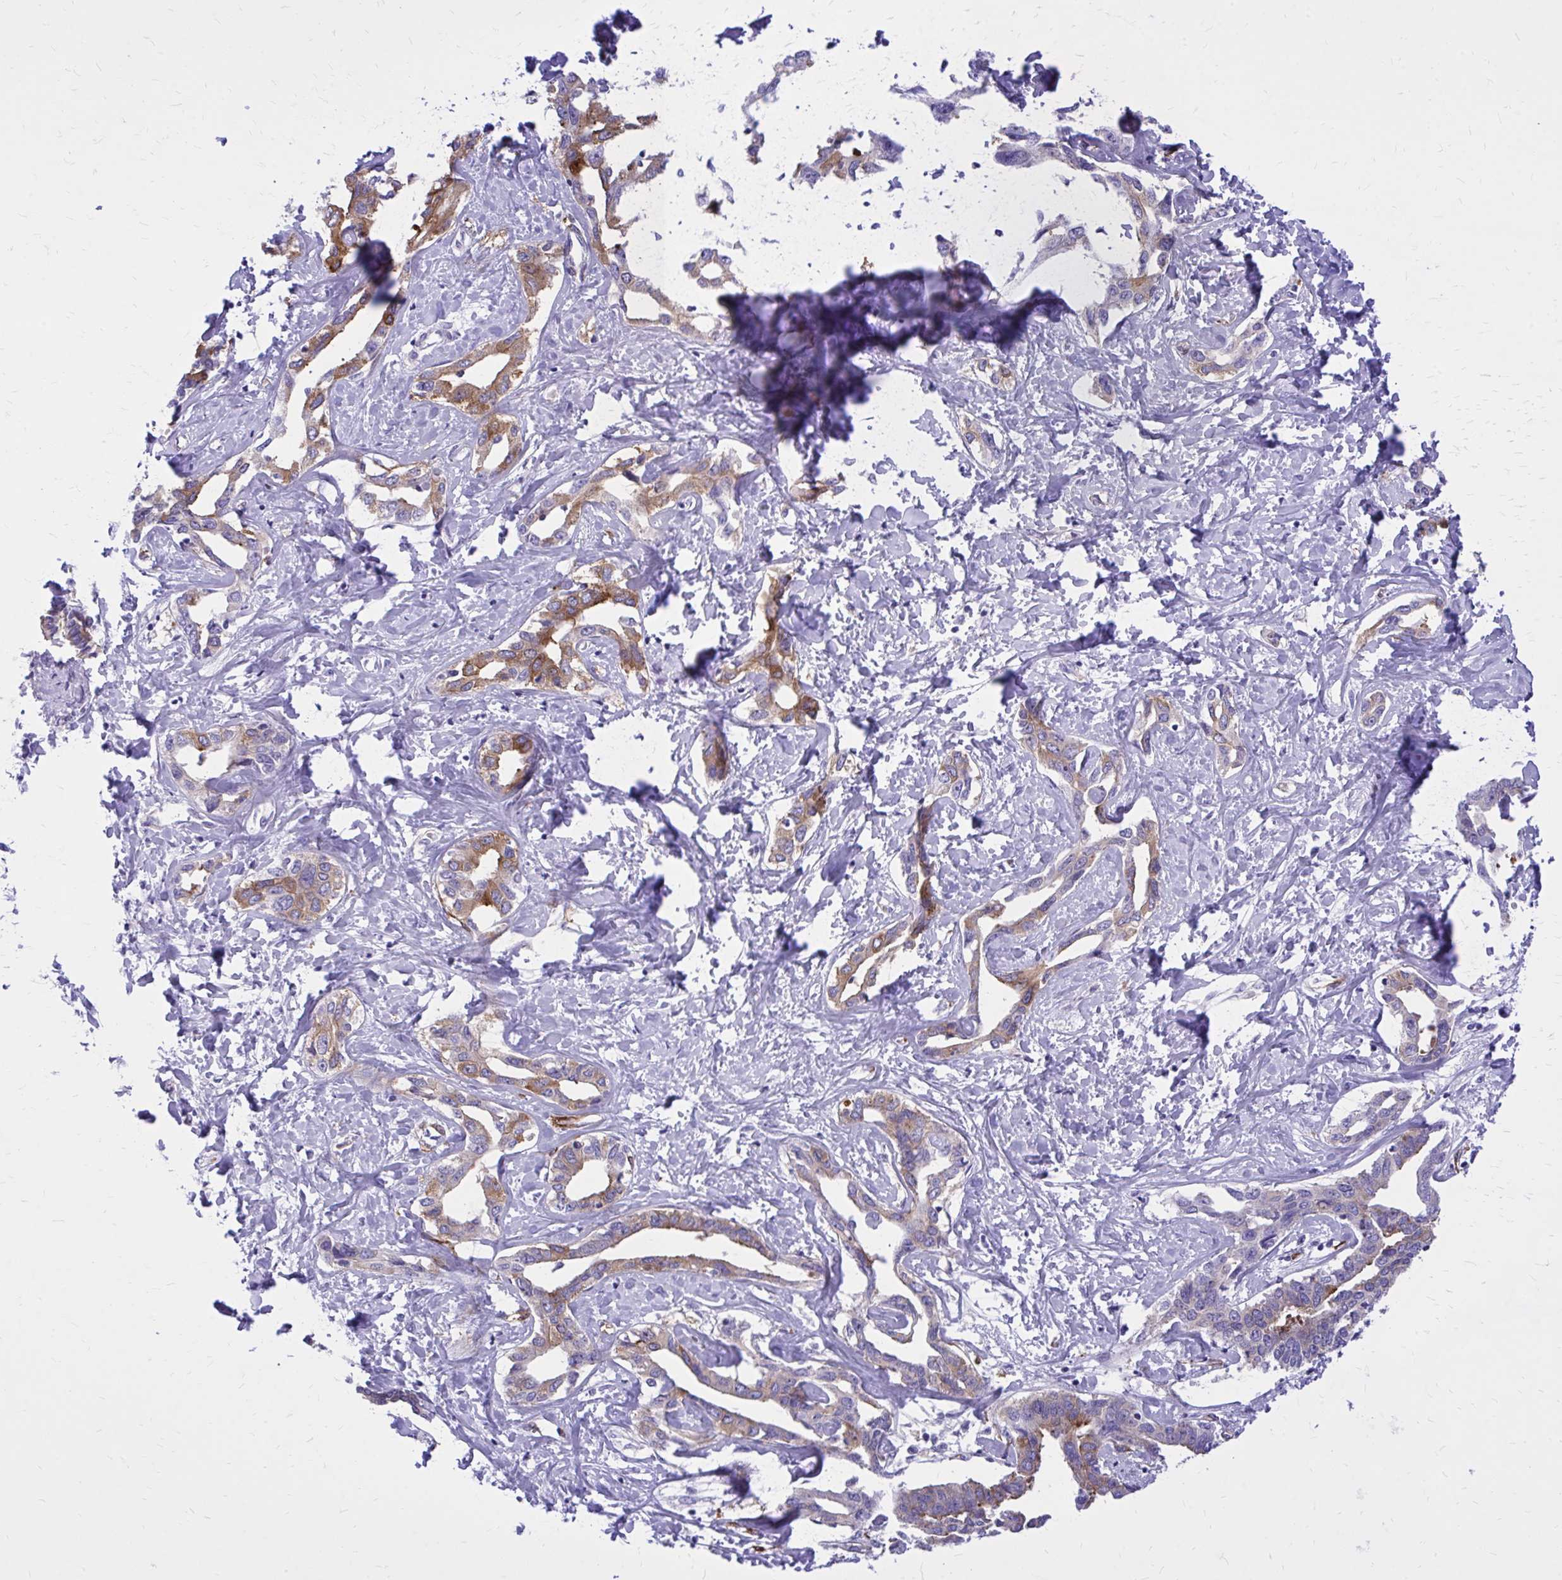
{"staining": {"intensity": "moderate", "quantity": "25%-75%", "location": "cytoplasmic/membranous"}, "tissue": "liver cancer", "cell_type": "Tumor cells", "image_type": "cancer", "snomed": [{"axis": "morphology", "description": "Cholangiocarcinoma"}, {"axis": "topography", "description": "Liver"}], "caption": "Liver cancer stained for a protein shows moderate cytoplasmic/membranous positivity in tumor cells.", "gene": "EPB41L1", "patient": {"sex": "male", "age": 59}}